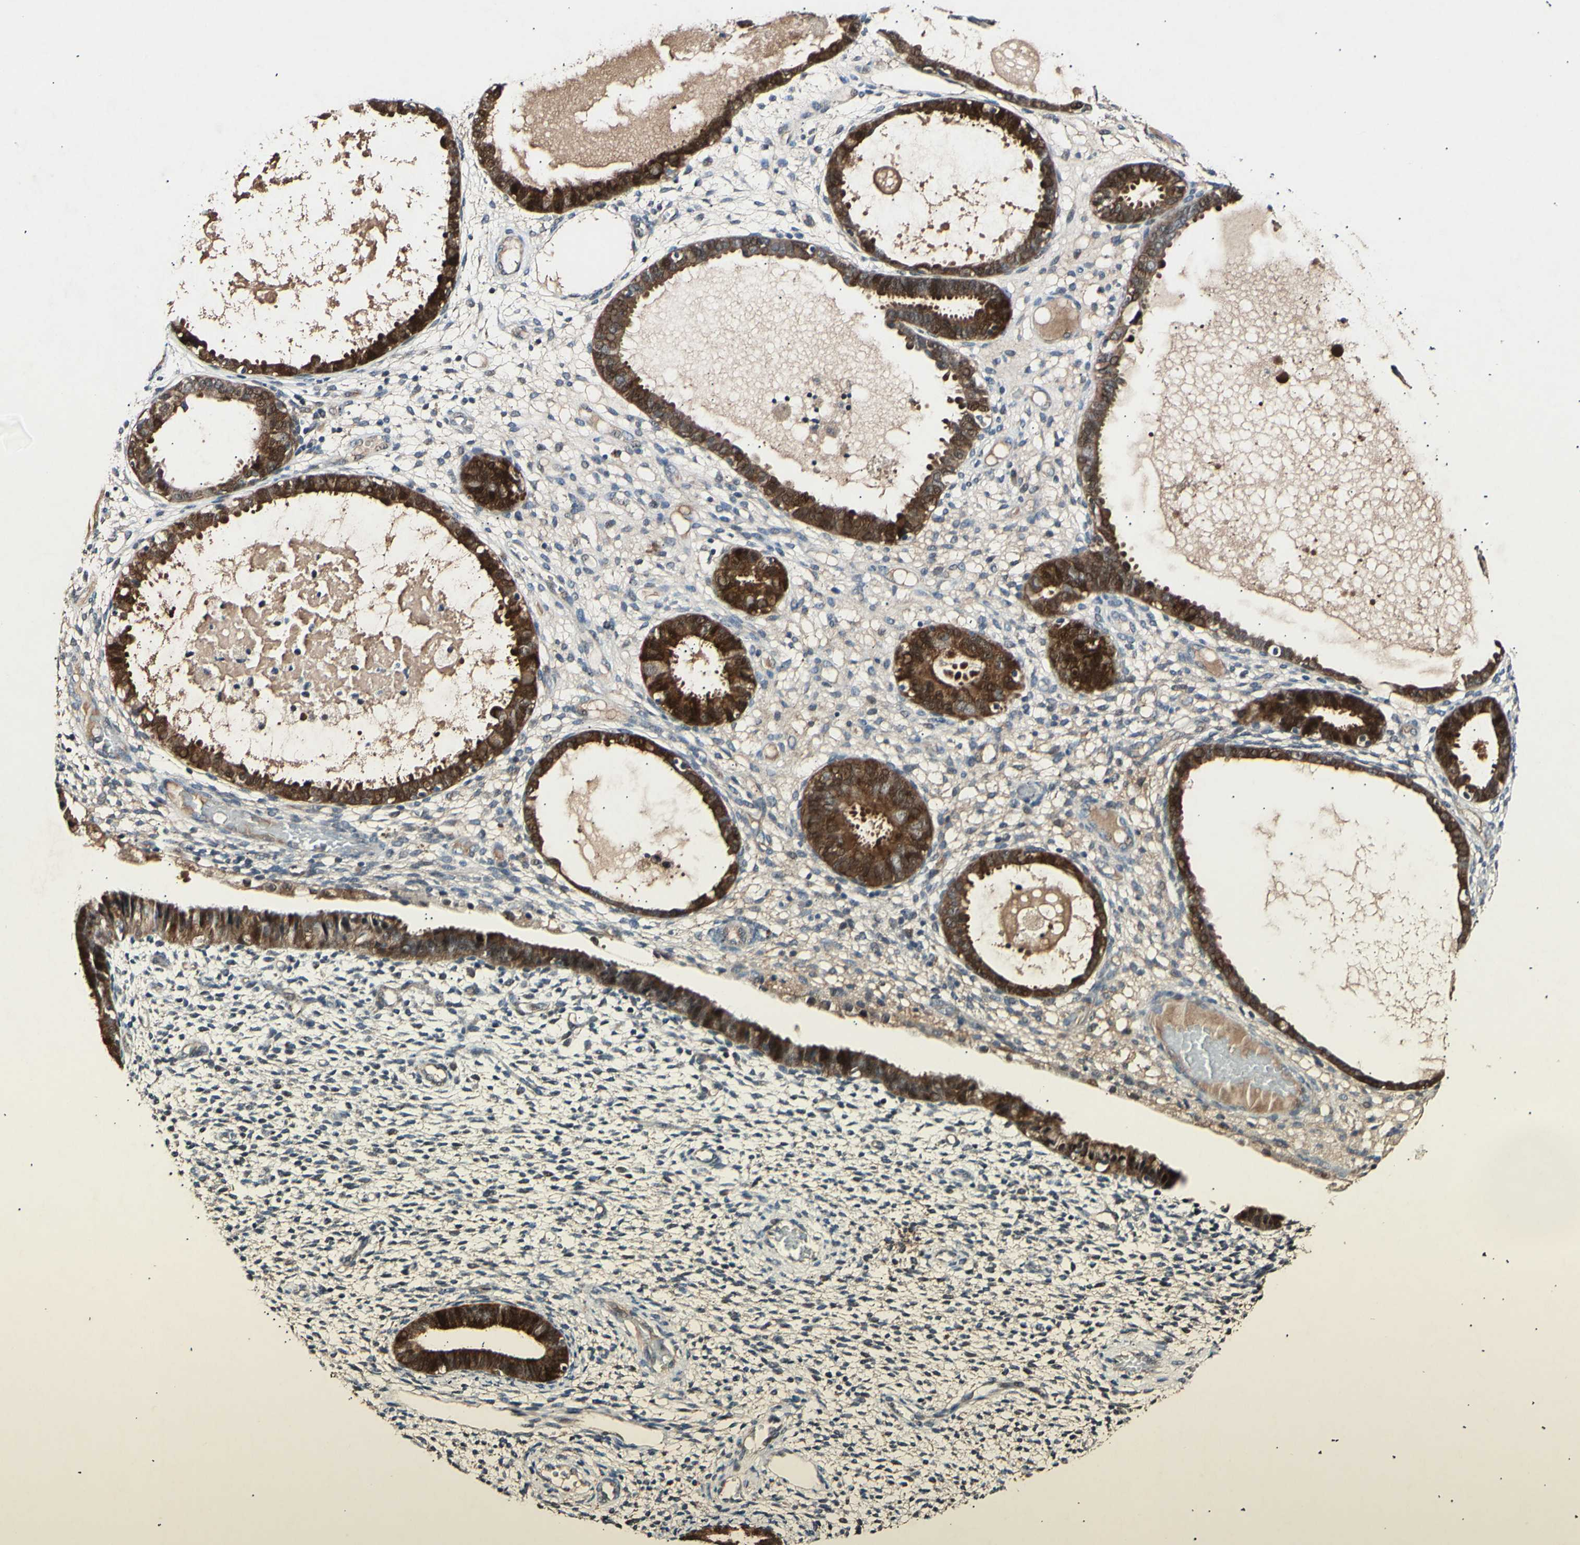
{"staining": {"intensity": "weak", "quantity": "25%-75%", "location": "cytoplasmic/membranous"}, "tissue": "endometrium", "cell_type": "Cells in endometrial stroma", "image_type": "normal", "snomed": [{"axis": "morphology", "description": "Normal tissue, NOS"}, {"axis": "topography", "description": "Endometrium"}], "caption": "A brown stain highlights weak cytoplasmic/membranous expression of a protein in cells in endometrial stroma of benign endometrium.", "gene": "ADCY3", "patient": {"sex": "female", "age": 61}}